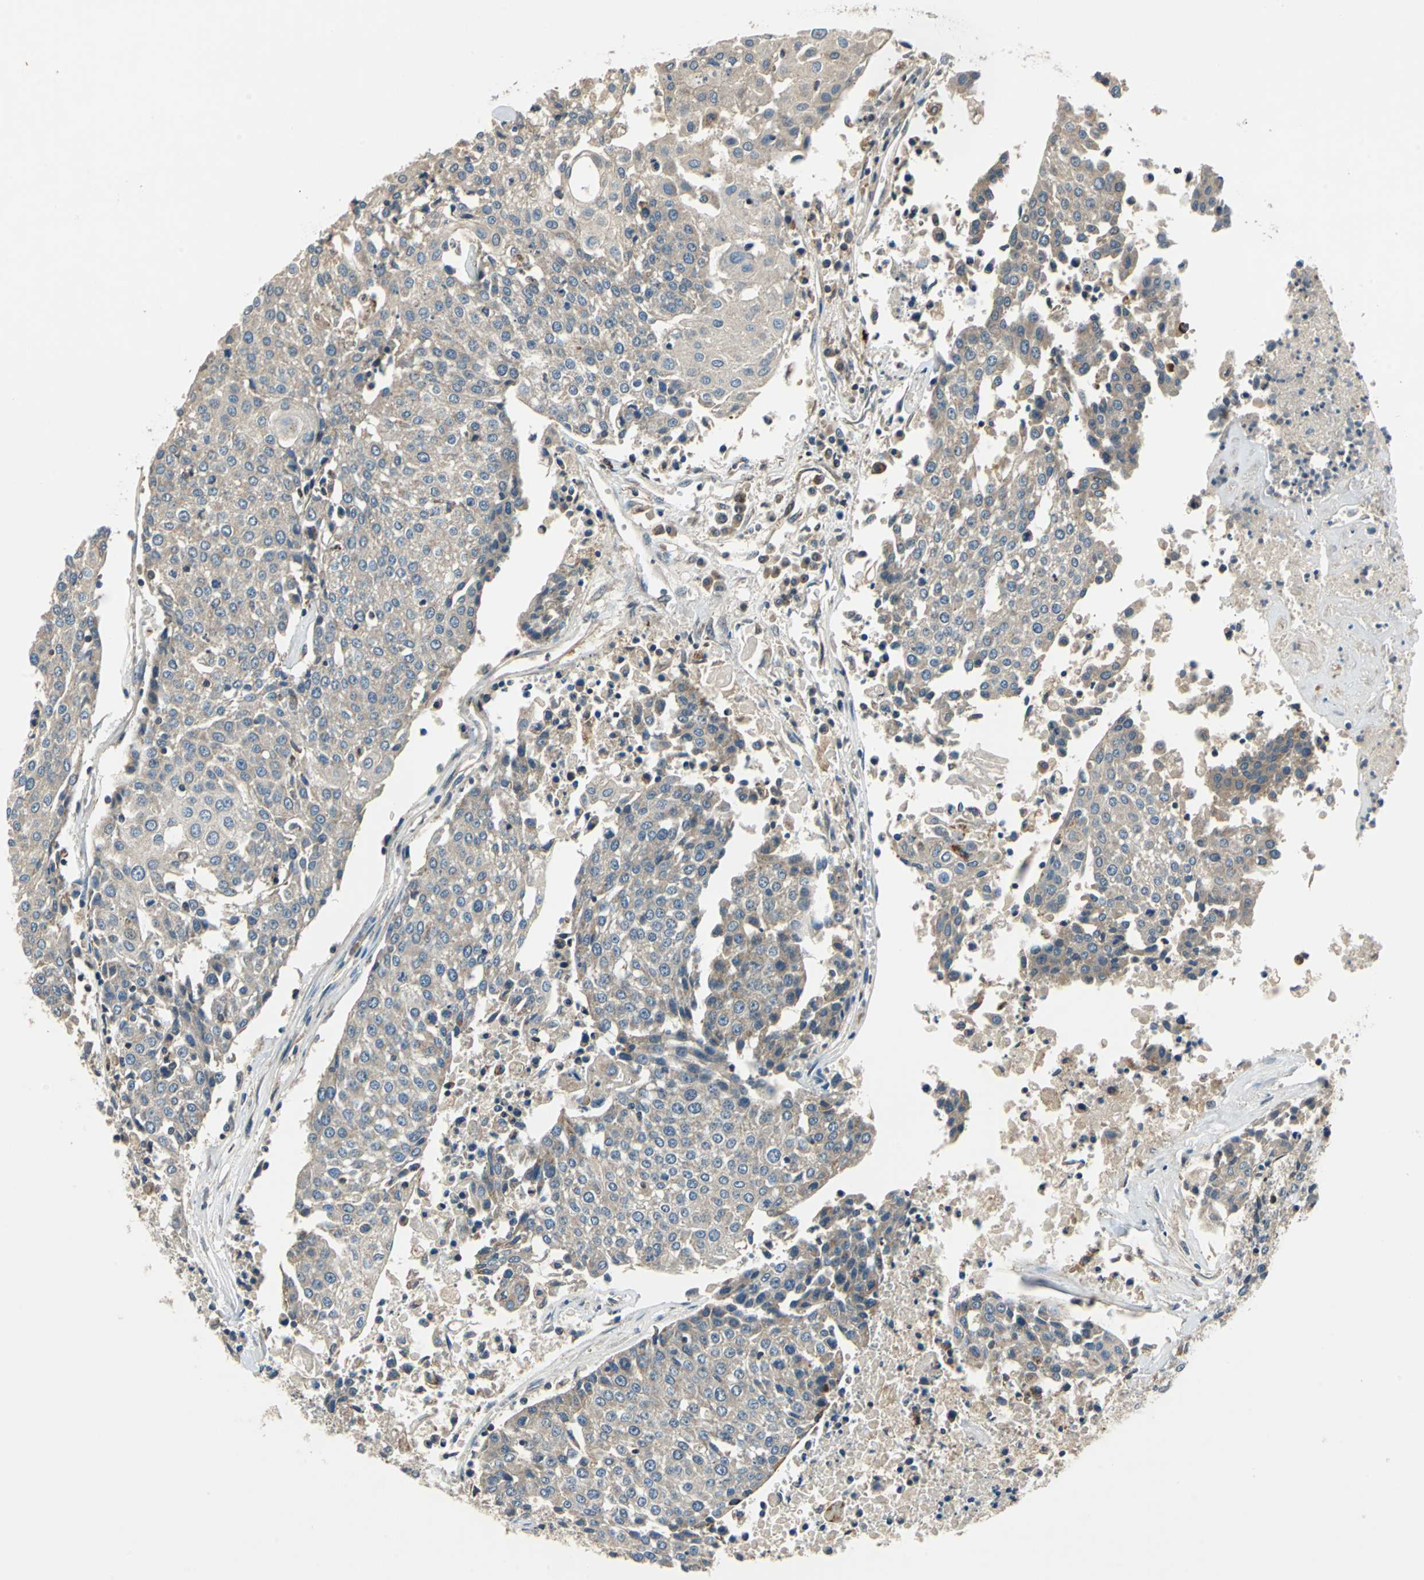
{"staining": {"intensity": "weak", "quantity": ">75%", "location": "cytoplasmic/membranous"}, "tissue": "urothelial cancer", "cell_type": "Tumor cells", "image_type": "cancer", "snomed": [{"axis": "morphology", "description": "Urothelial carcinoma, High grade"}, {"axis": "topography", "description": "Urinary bladder"}], "caption": "Tumor cells display weak cytoplasmic/membranous positivity in approximately >75% of cells in high-grade urothelial carcinoma.", "gene": "SLC19A2", "patient": {"sex": "female", "age": 85}}